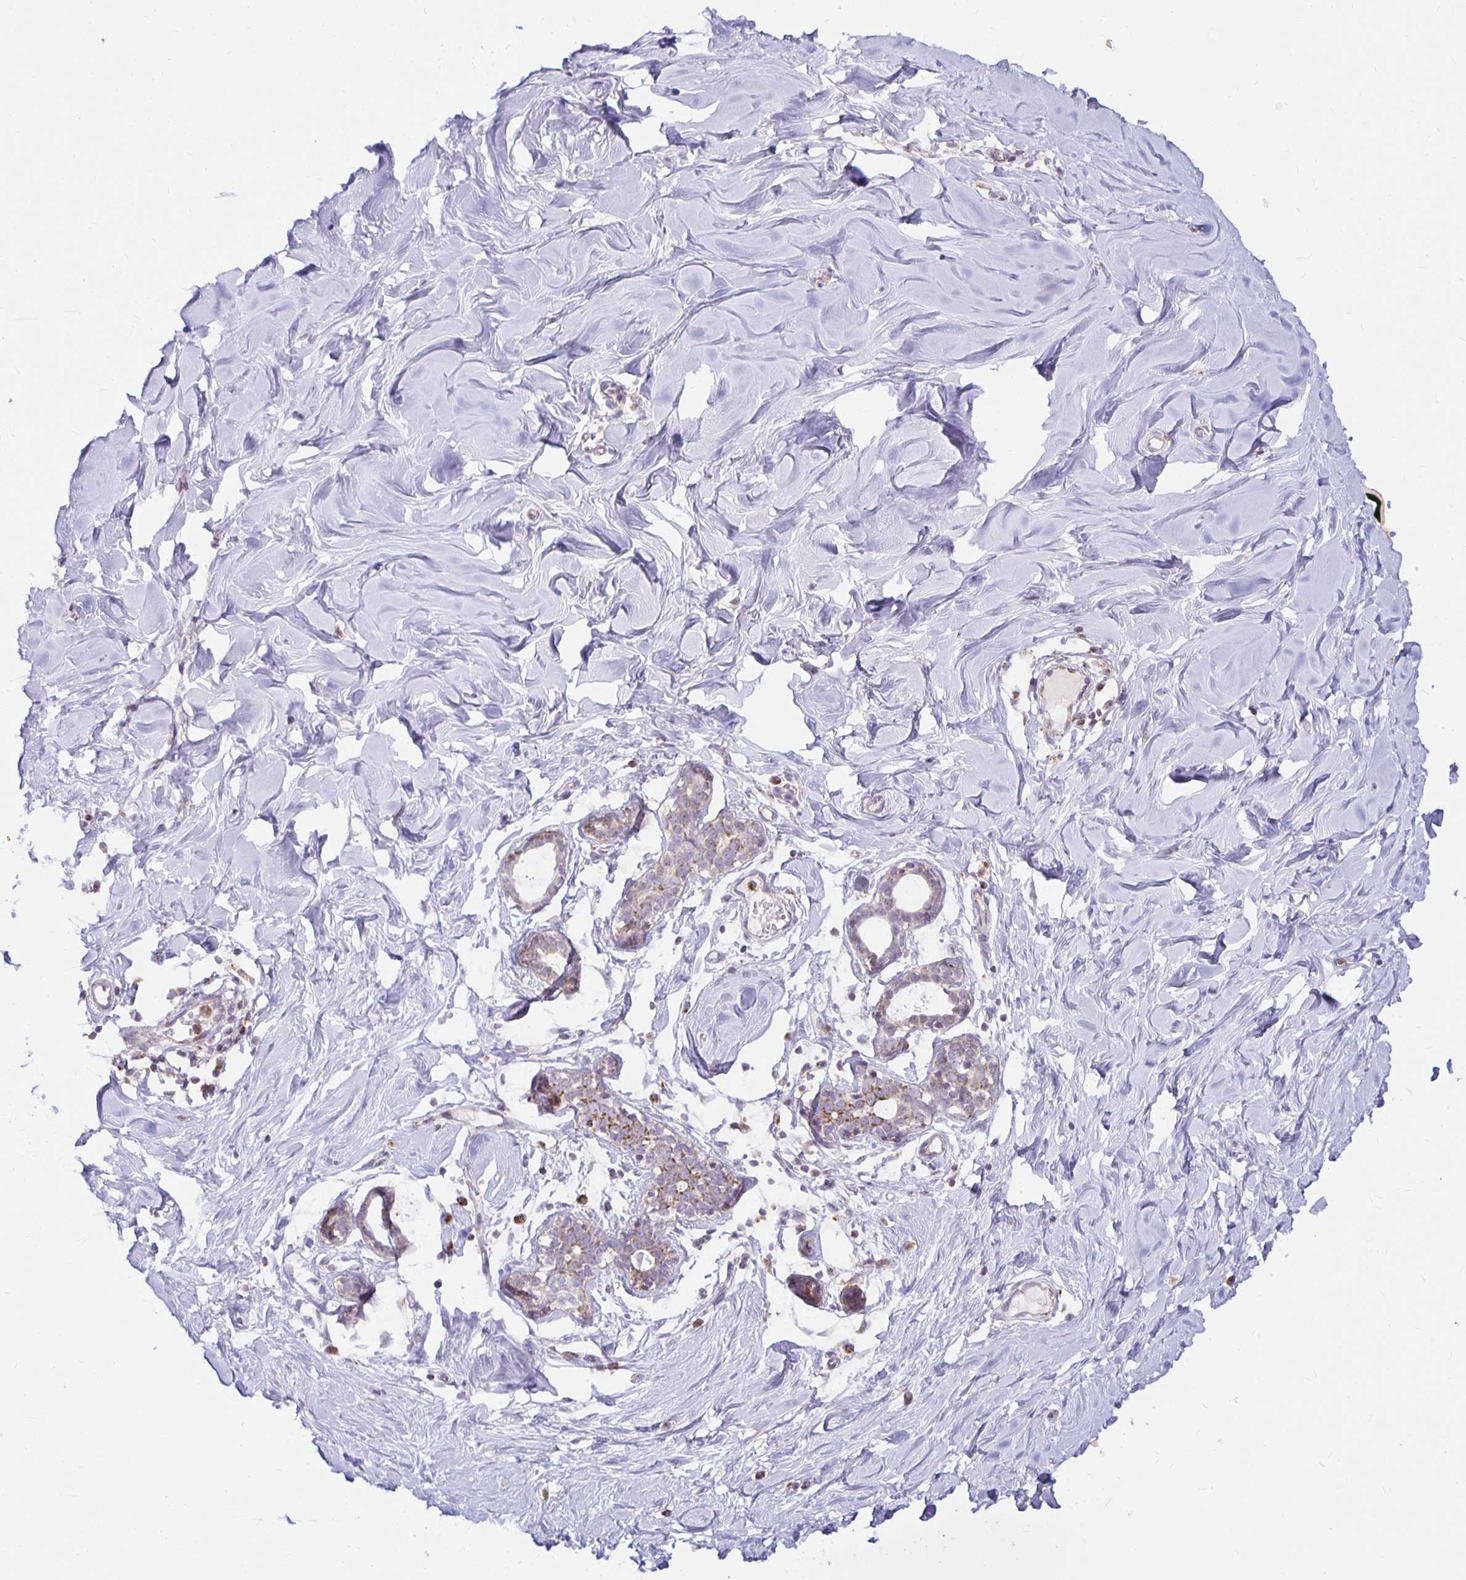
{"staining": {"intensity": "negative", "quantity": "none", "location": "none"}, "tissue": "breast", "cell_type": "Adipocytes", "image_type": "normal", "snomed": [{"axis": "morphology", "description": "Normal tissue, NOS"}, {"axis": "topography", "description": "Breast"}], "caption": "The micrograph exhibits no staining of adipocytes in benign breast.", "gene": "IER3", "patient": {"sex": "female", "age": 27}}